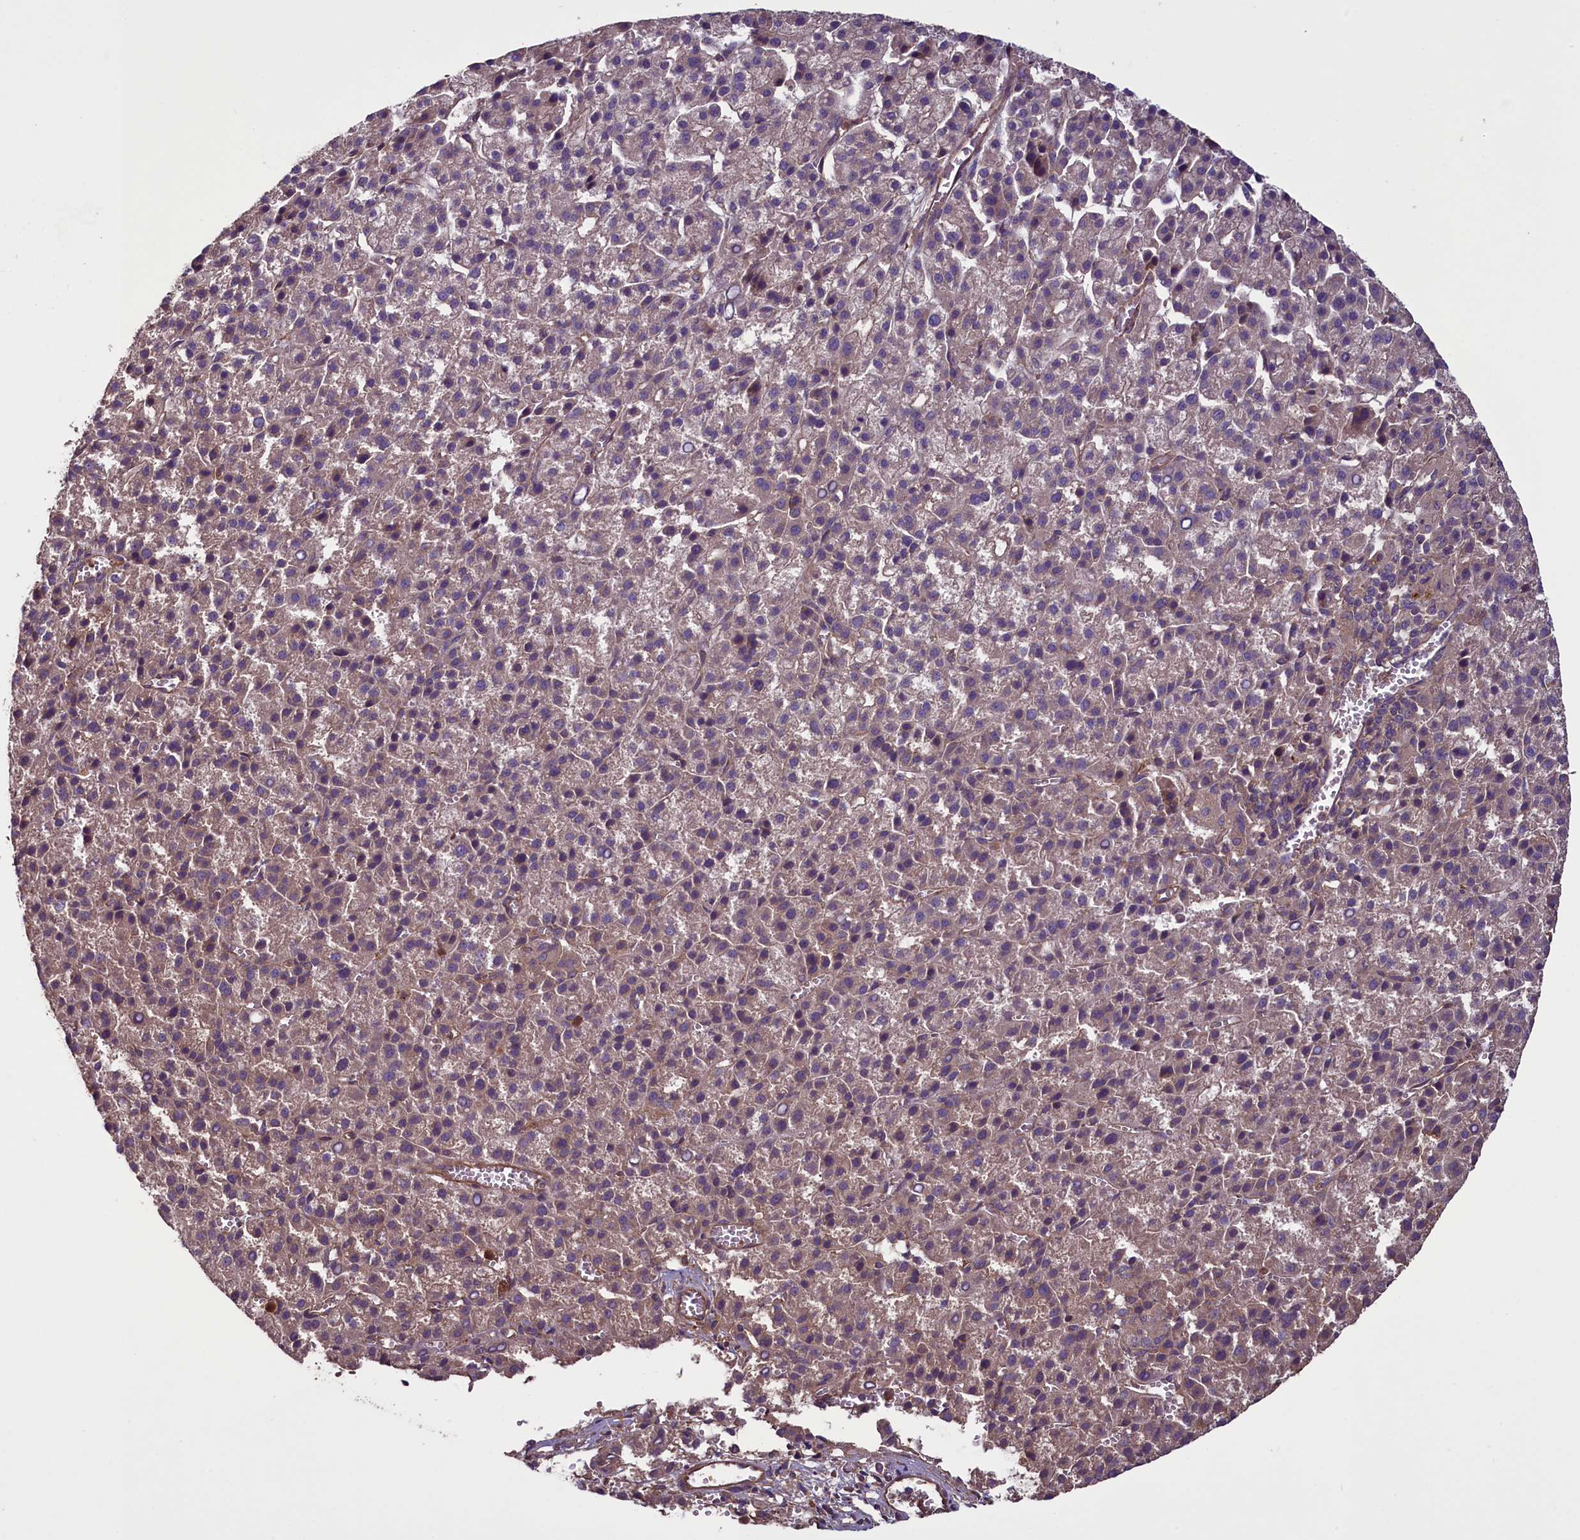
{"staining": {"intensity": "weak", "quantity": "25%-75%", "location": "cytoplasmic/membranous"}, "tissue": "liver cancer", "cell_type": "Tumor cells", "image_type": "cancer", "snomed": [{"axis": "morphology", "description": "Carcinoma, Hepatocellular, NOS"}, {"axis": "topography", "description": "Liver"}], "caption": "Hepatocellular carcinoma (liver) stained with a brown dye shows weak cytoplasmic/membranous positive expression in about 25%-75% of tumor cells.", "gene": "CCDC125", "patient": {"sex": "female", "age": 58}}